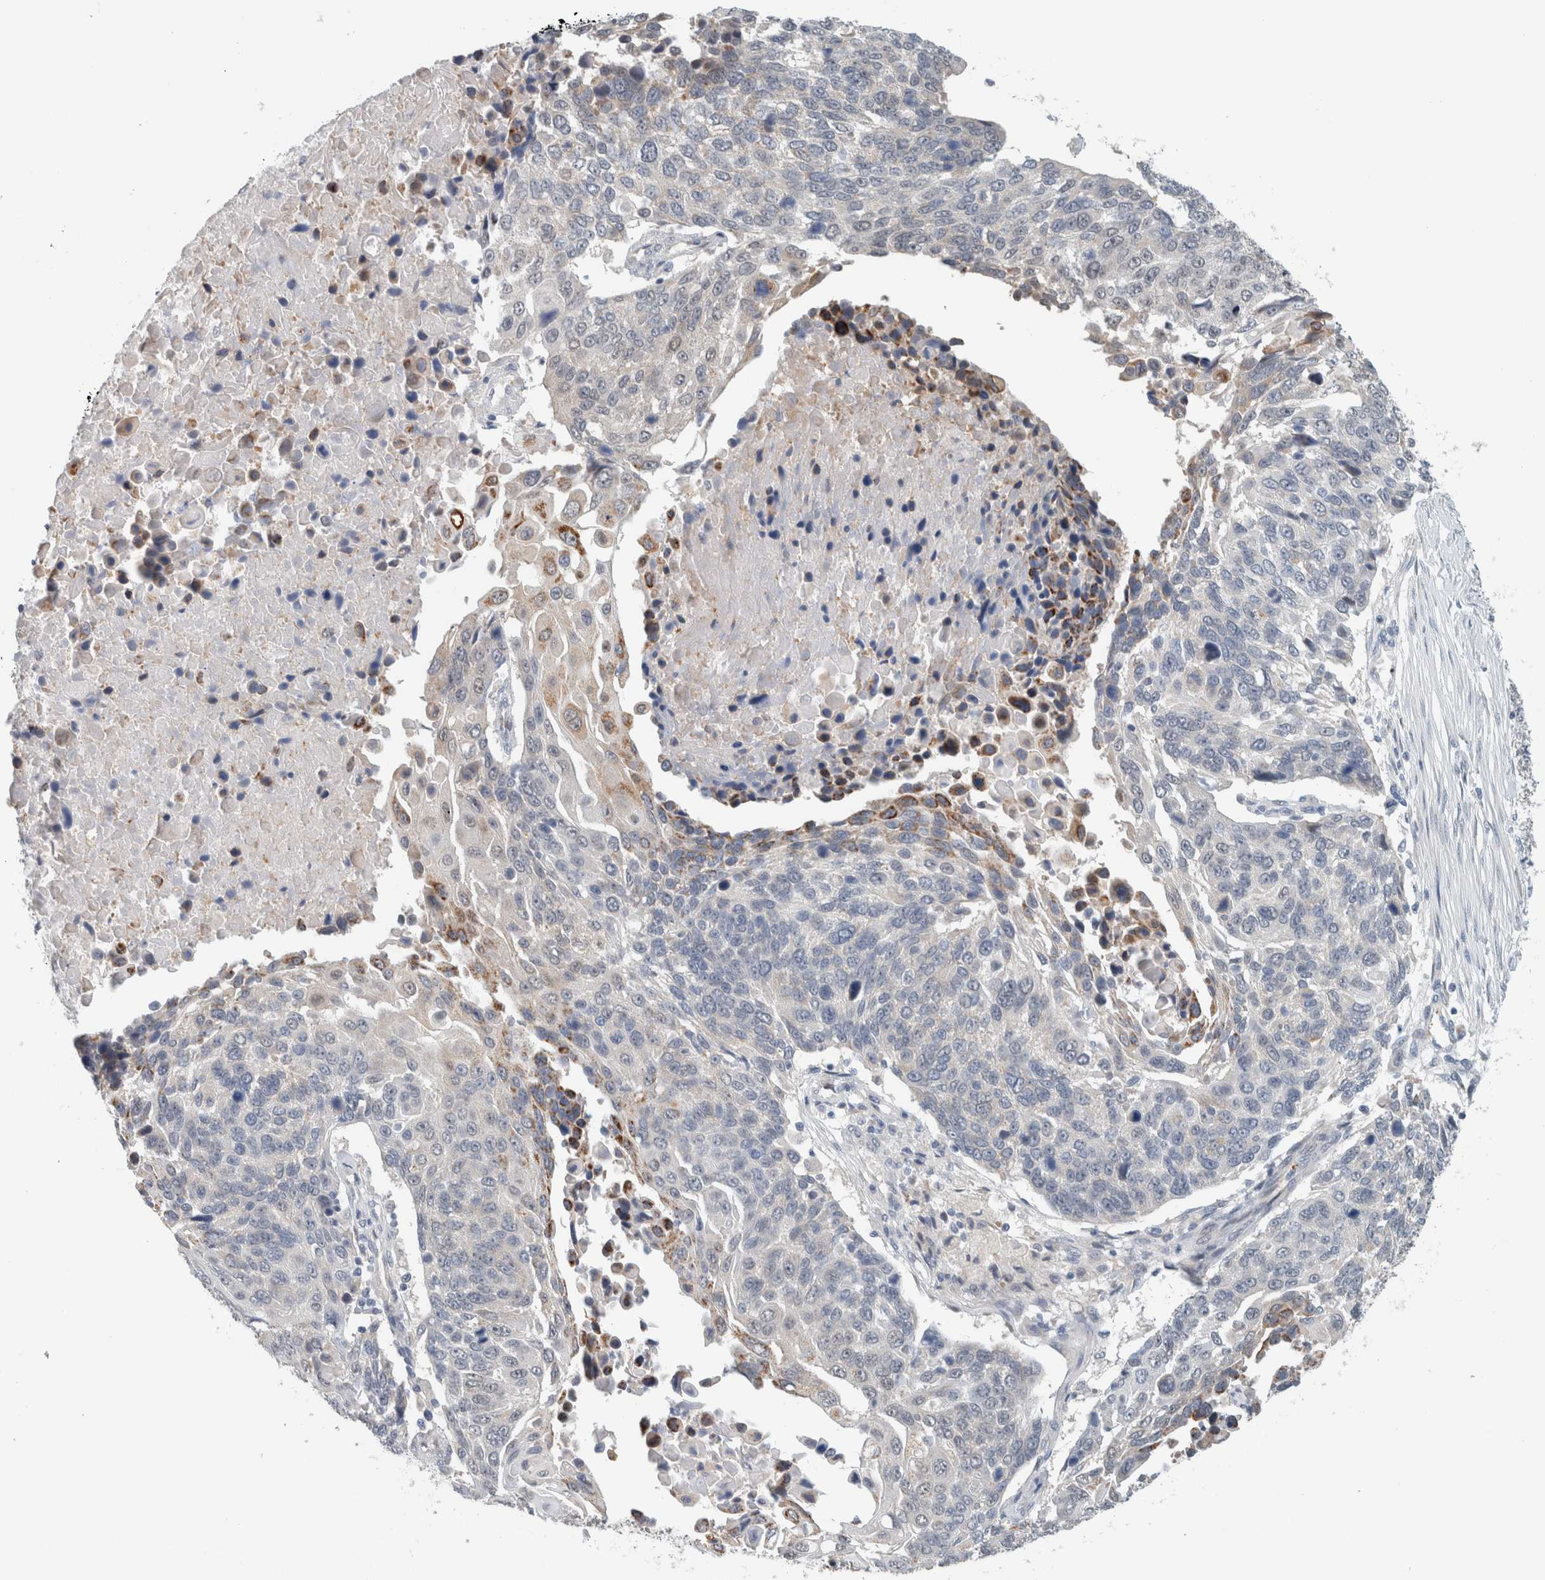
{"staining": {"intensity": "negative", "quantity": "none", "location": "none"}, "tissue": "lung cancer", "cell_type": "Tumor cells", "image_type": "cancer", "snomed": [{"axis": "morphology", "description": "Squamous cell carcinoma, NOS"}, {"axis": "topography", "description": "Lung"}], "caption": "Immunohistochemical staining of human lung cancer (squamous cell carcinoma) reveals no significant expression in tumor cells.", "gene": "CRAT", "patient": {"sex": "male", "age": 66}}